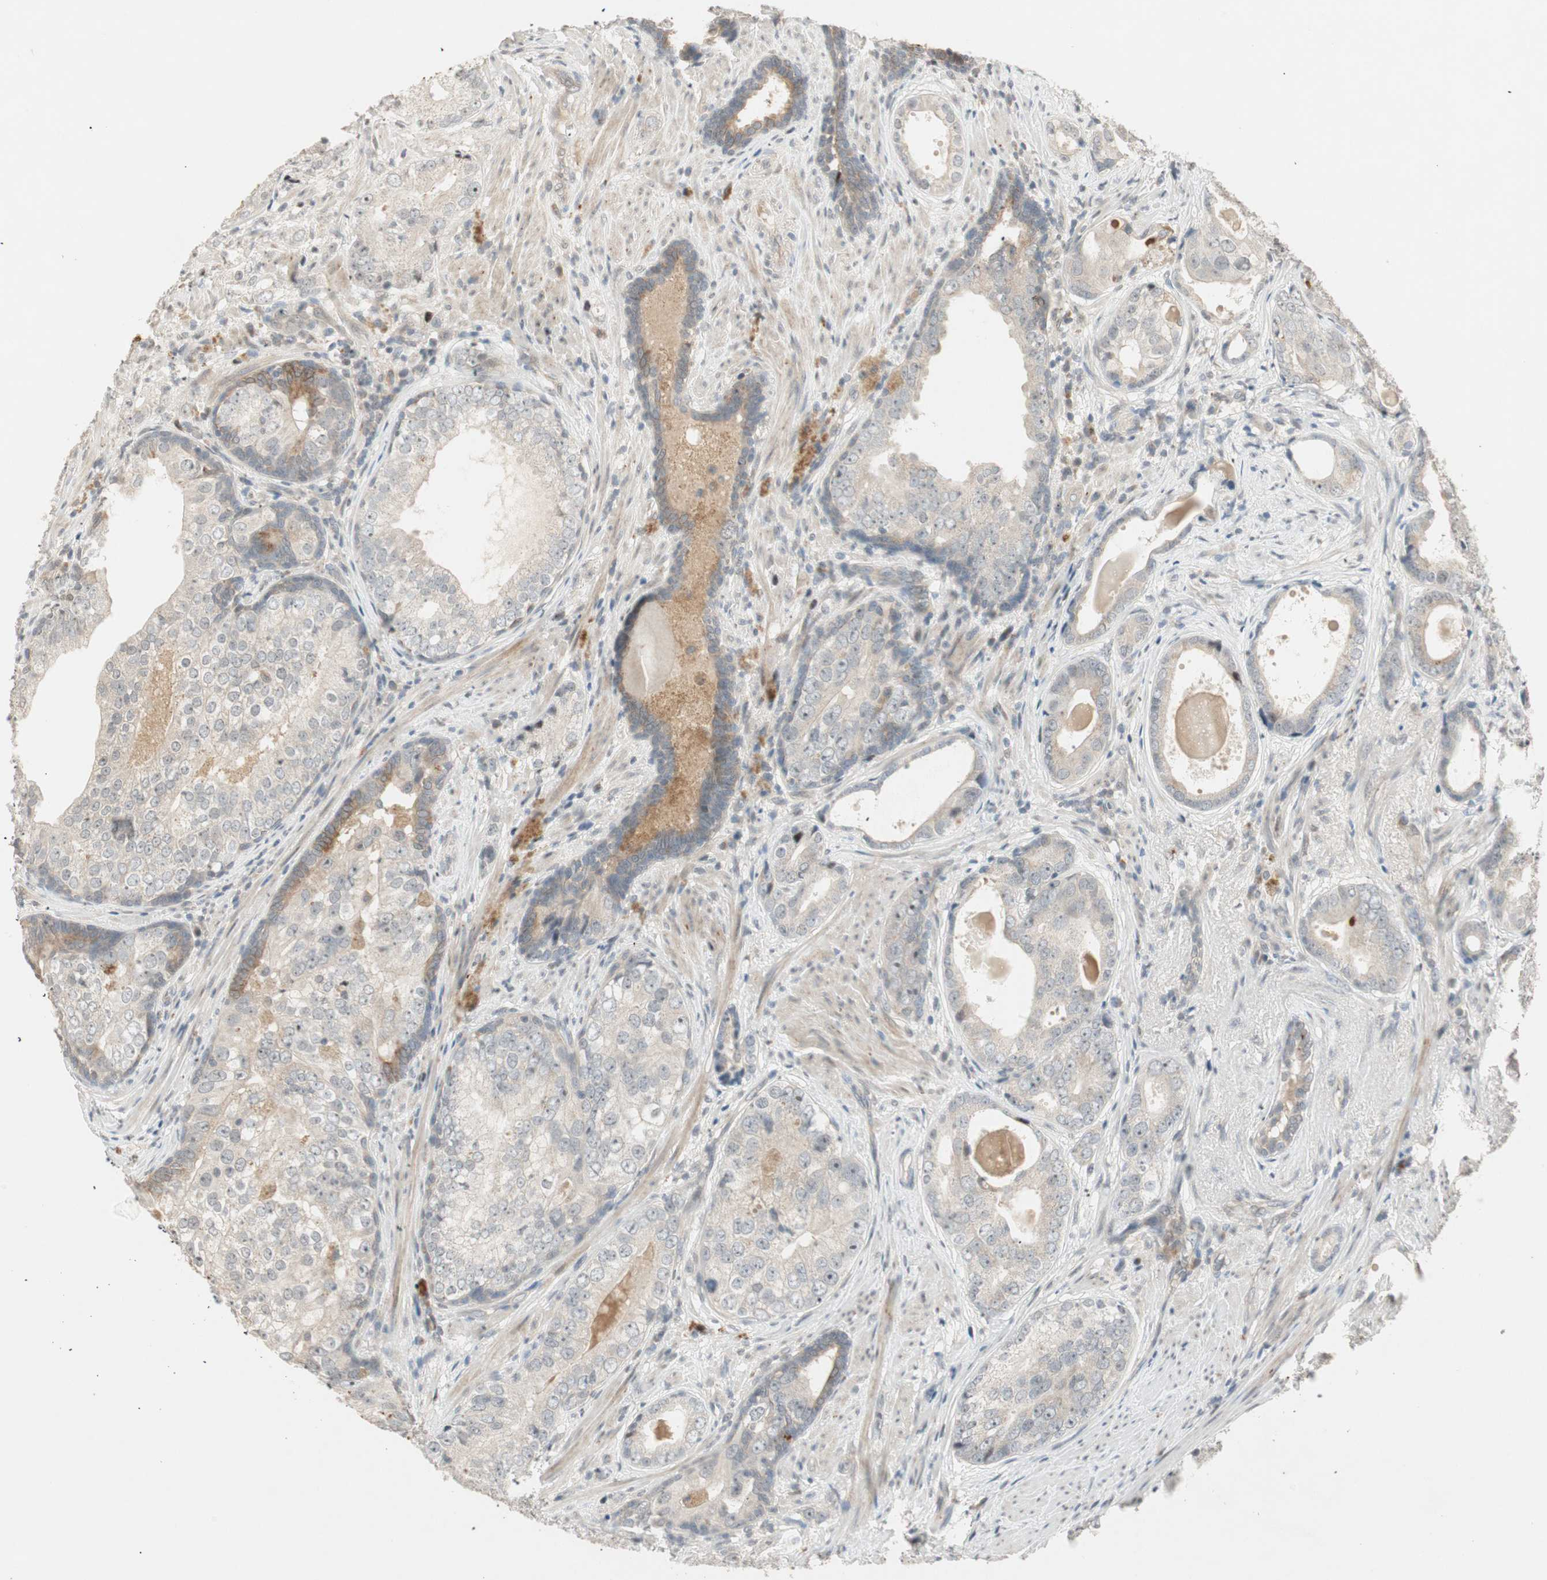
{"staining": {"intensity": "weak", "quantity": "<25%", "location": "cytoplasmic/membranous"}, "tissue": "prostate cancer", "cell_type": "Tumor cells", "image_type": "cancer", "snomed": [{"axis": "morphology", "description": "Adenocarcinoma, High grade"}, {"axis": "topography", "description": "Prostate"}], "caption": "A photomicrograph of human high-grade adenocarcinoma (prostate) is negative for staining in tumor cells.", "gene": "ACSL5", "patient": {"sex": "male", "age": 66}}